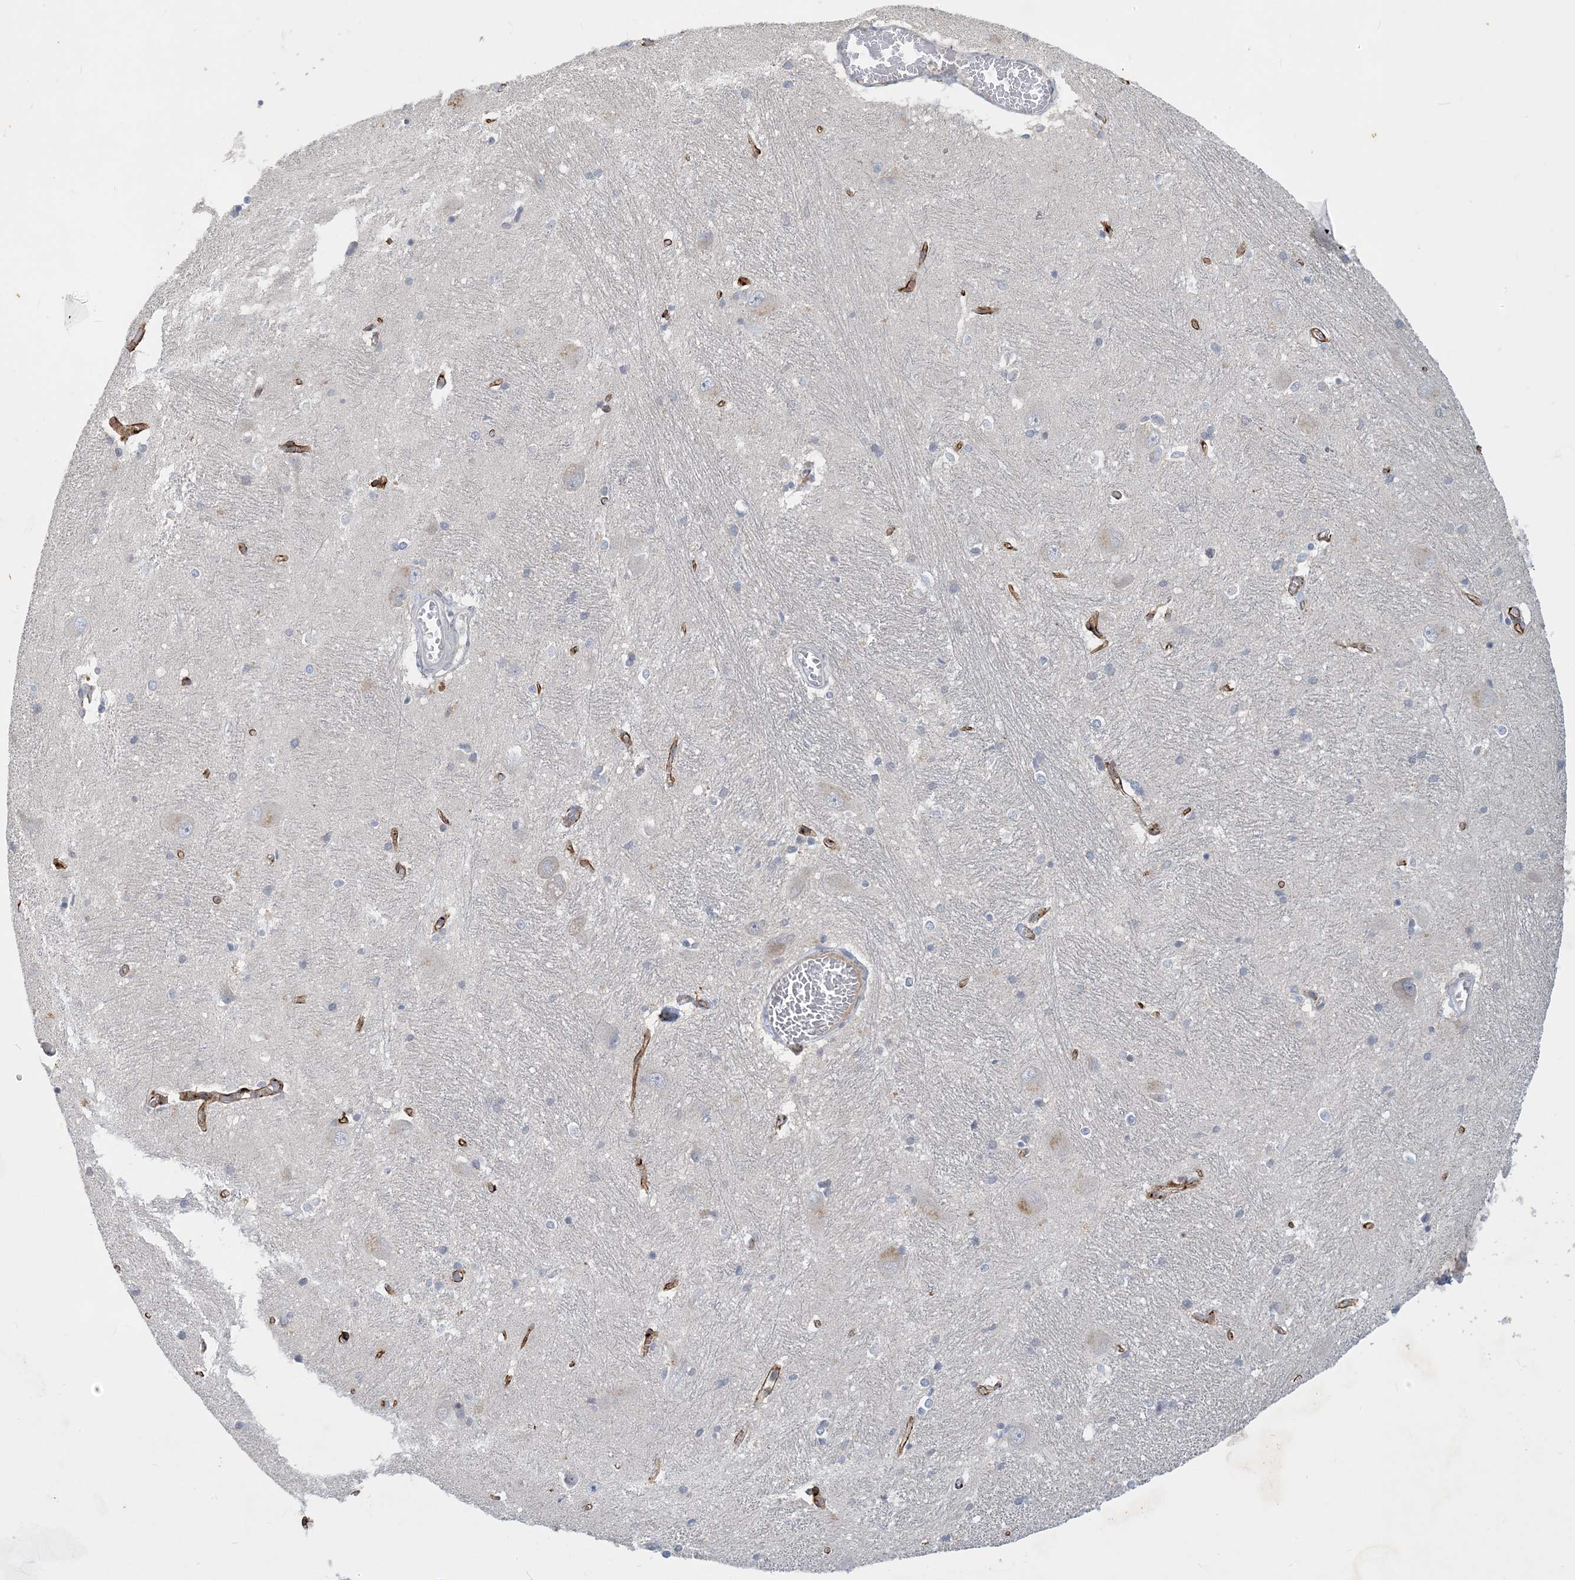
{"staining": {"intensity": "negative", "quantity": "none", "location": "none"}, "tissue": "caudate", "cell_type": "Glial cells", "image_type": "normal", "snomed": [{"axis": "morphology", "description": "Normal tissue, NOS"}, {"axis": "topography", "description": "Lateral ventricle wall"}], "caption": "Immunohistochemistry micrograph of normal caudate: human caudate stained with DAB (3,3'-diaminobenzidine) displays no significant protein positivity in glial cells.", "gene": "CCDC14", "patient": {"sex": "male", "age": 37}}